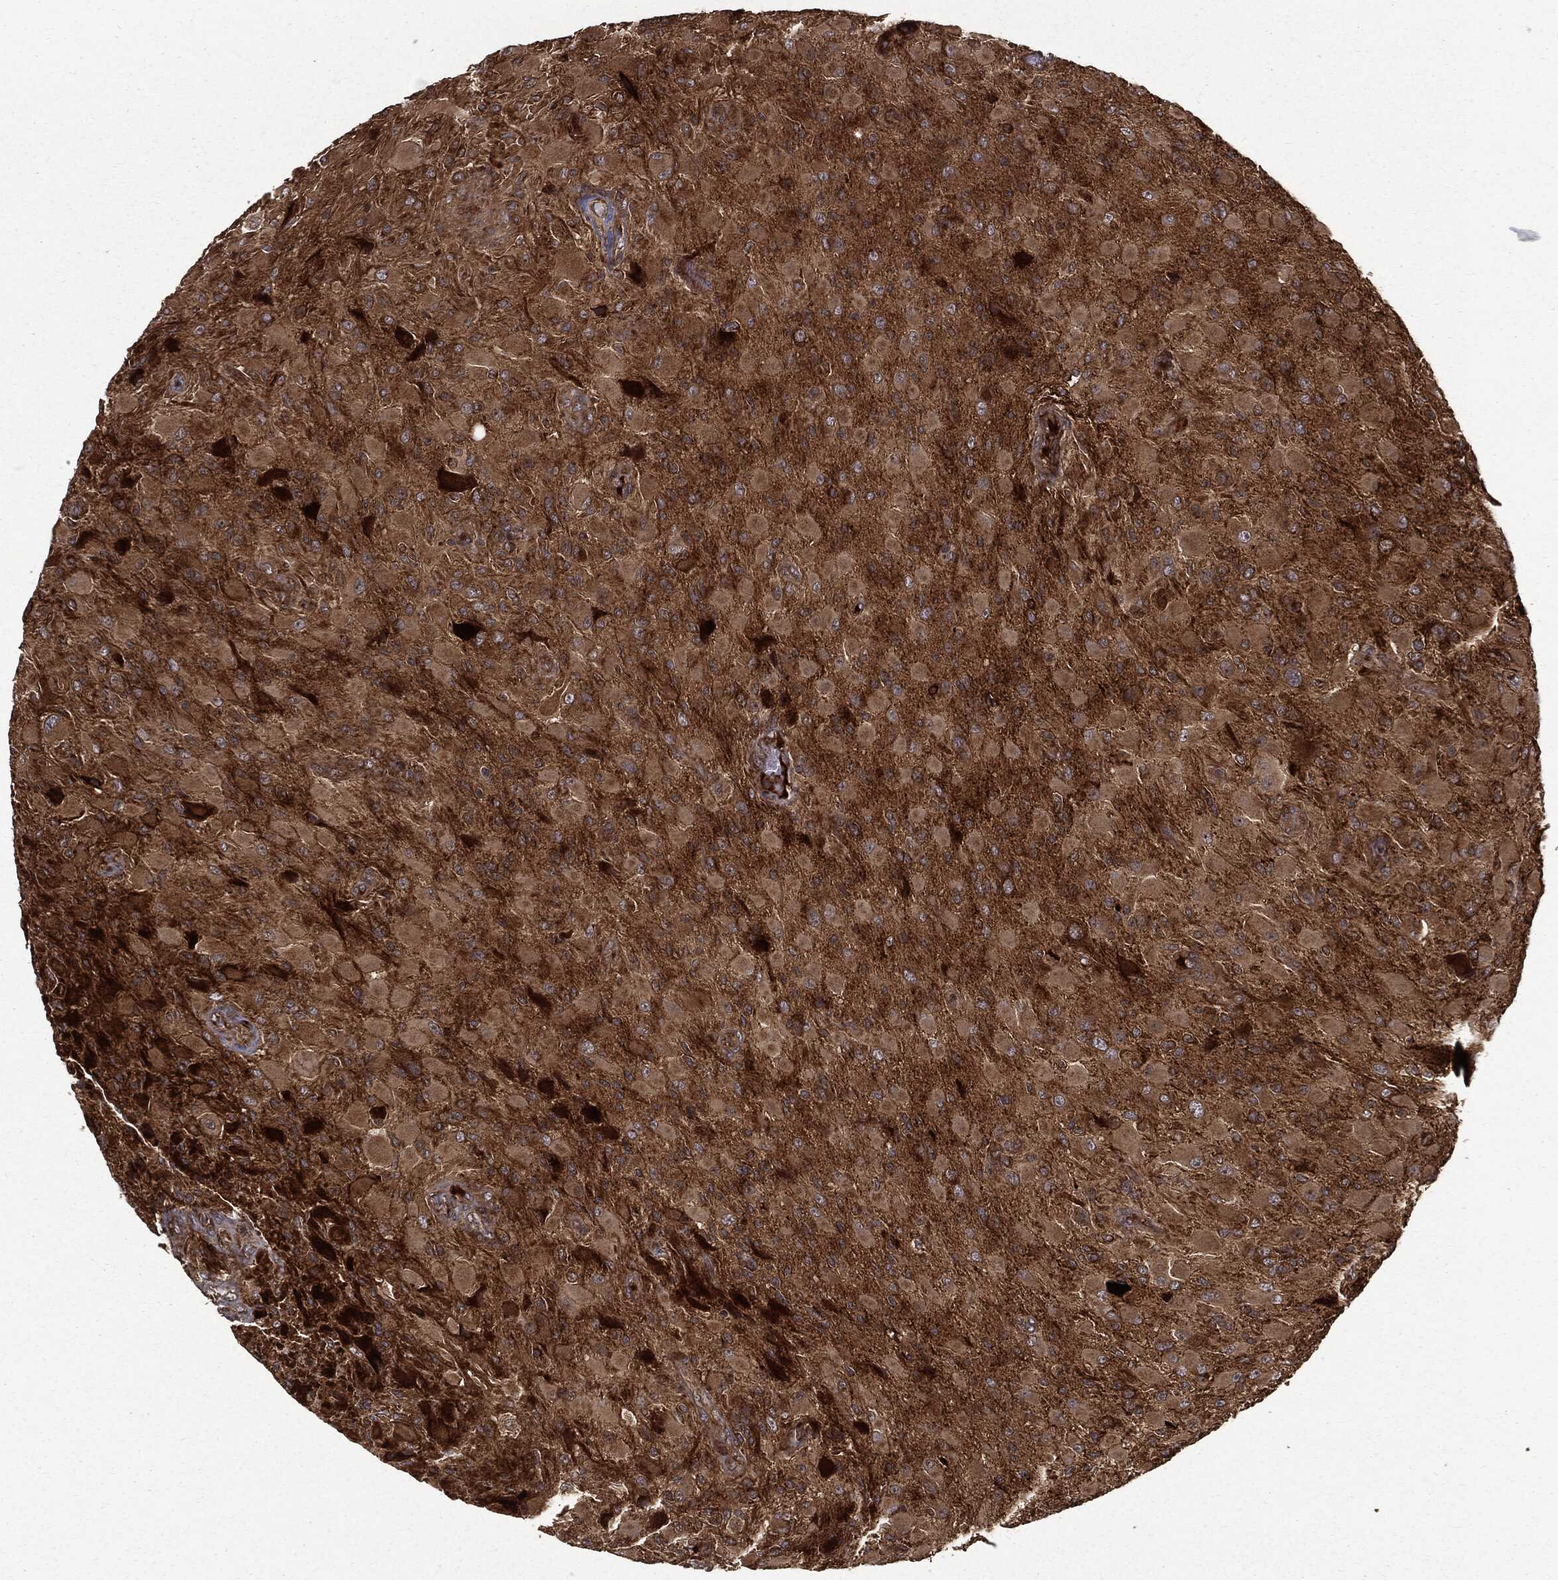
{"staining": {"intensity": "moderate", "quantity": ">75%", "location": "cytoplasmic/membranous"}, "tissue": "glioma", "cell_type": "Tumor cells", "image_type": "cancer", "snomed": [{"axis": "morphology", "description": "Glioma, malignant, High grade"}, {"axis": "topography", "description": "Cerebral cortex"}], "caption": "Protein staining shows moderate cytoplasmic/membranous positivity in approximately >75% of tumor cells in glioma.", "gene": "HTT", "patient": {"sex": "male", "age": 35}}